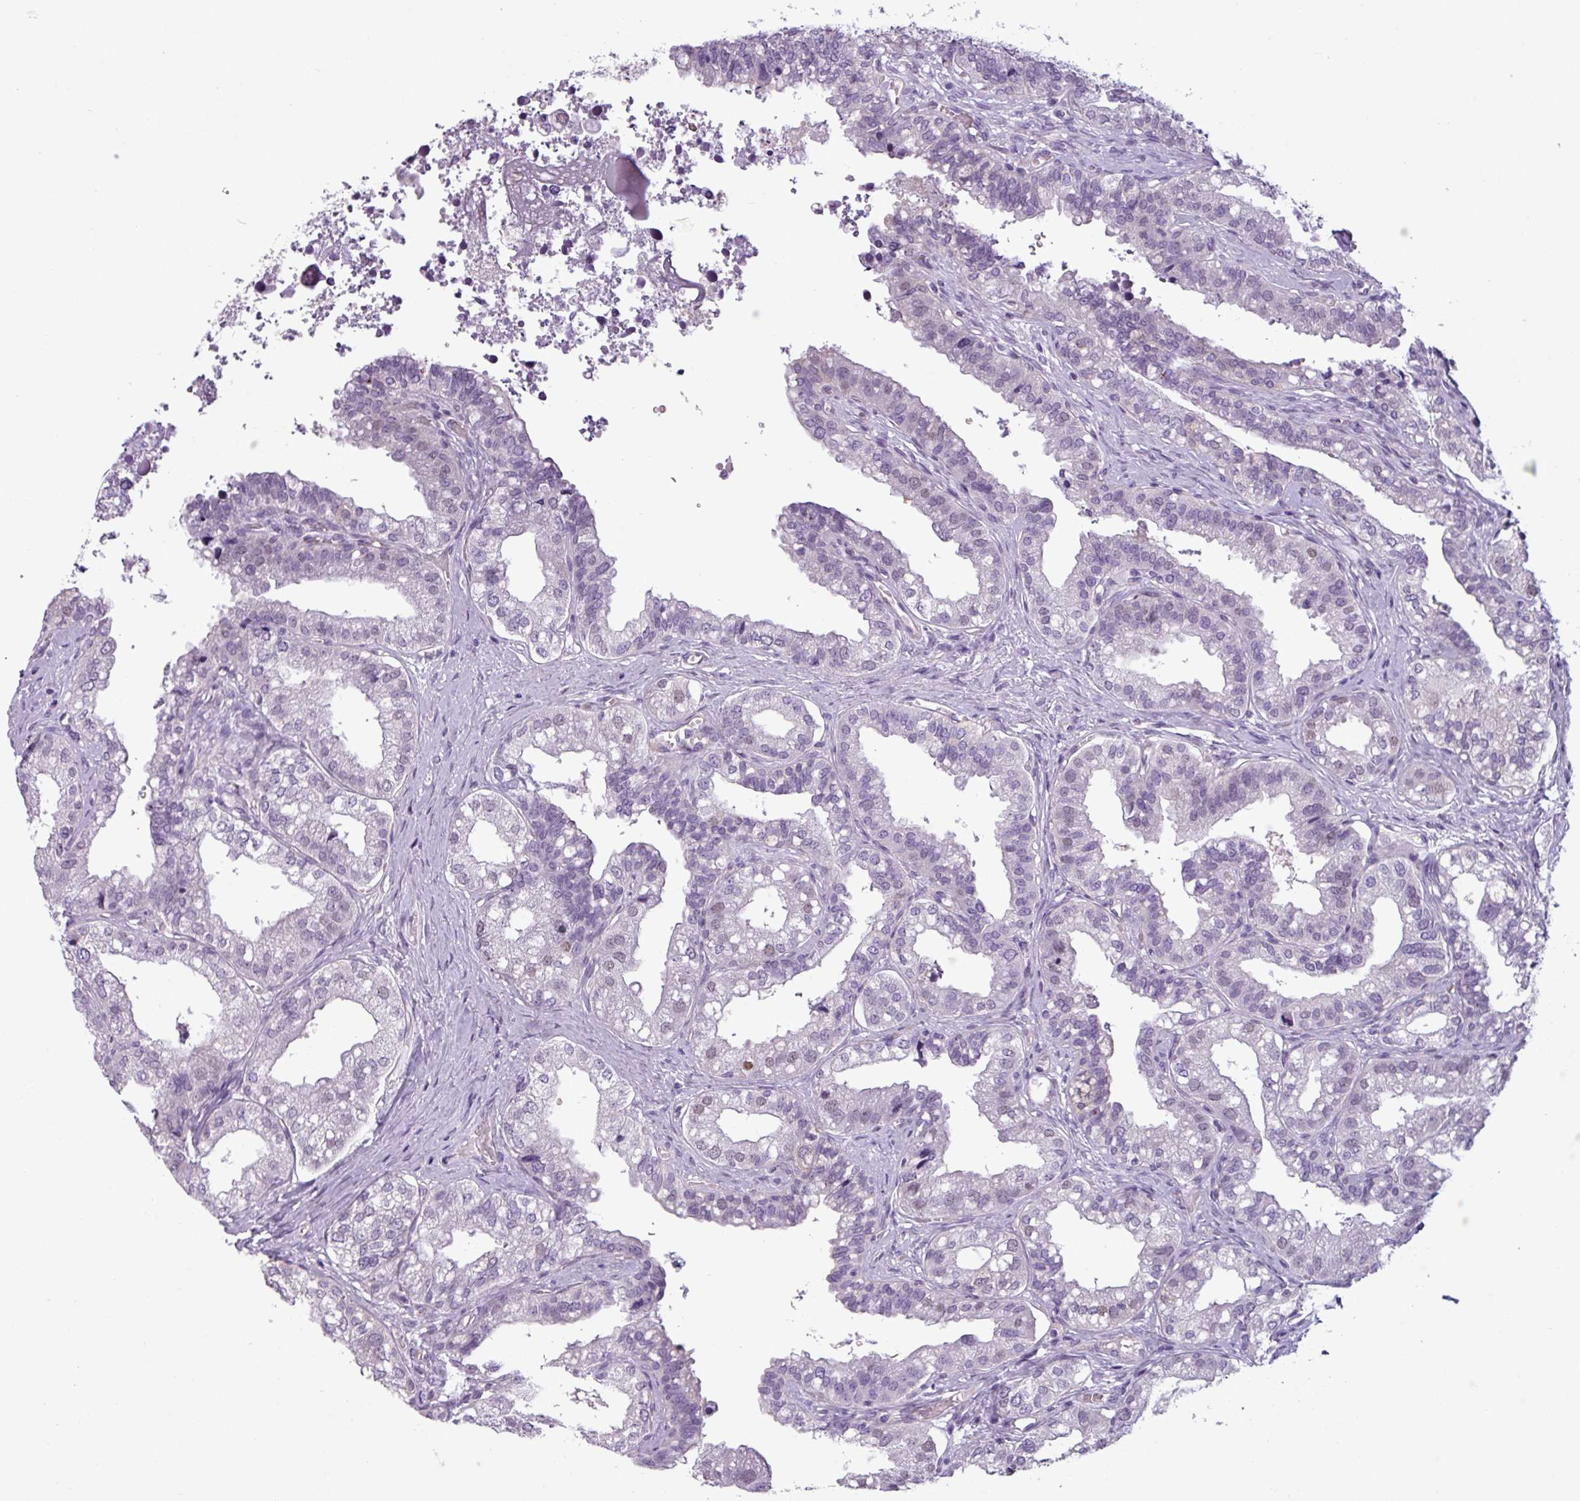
{"staining": {"intensity": "negative", "quantity": "none", "location": "none"}, "tissue": "seminal vesicle", "cell_type": "Glandular cells", "image_type": "normal", "snomed": [{"axis": "morphology", "description": "Normal tissue, NOS"}, {"axis": "topography", "description": "Seminal veicle"}, {"axis": "topography", "description": "Peripheral nerve tissue"}], "caption": "Immunohistochemical staining of benign human seminal vesicle shows no significant positivity in glandular cells. Brightfield microscopy of immunohistochemistry stained with DAB (brown) and hematoxylin (blue), captured at high magnification.", "gene": "ATP10A", "patient": {"sex": "male", "age": 60}}